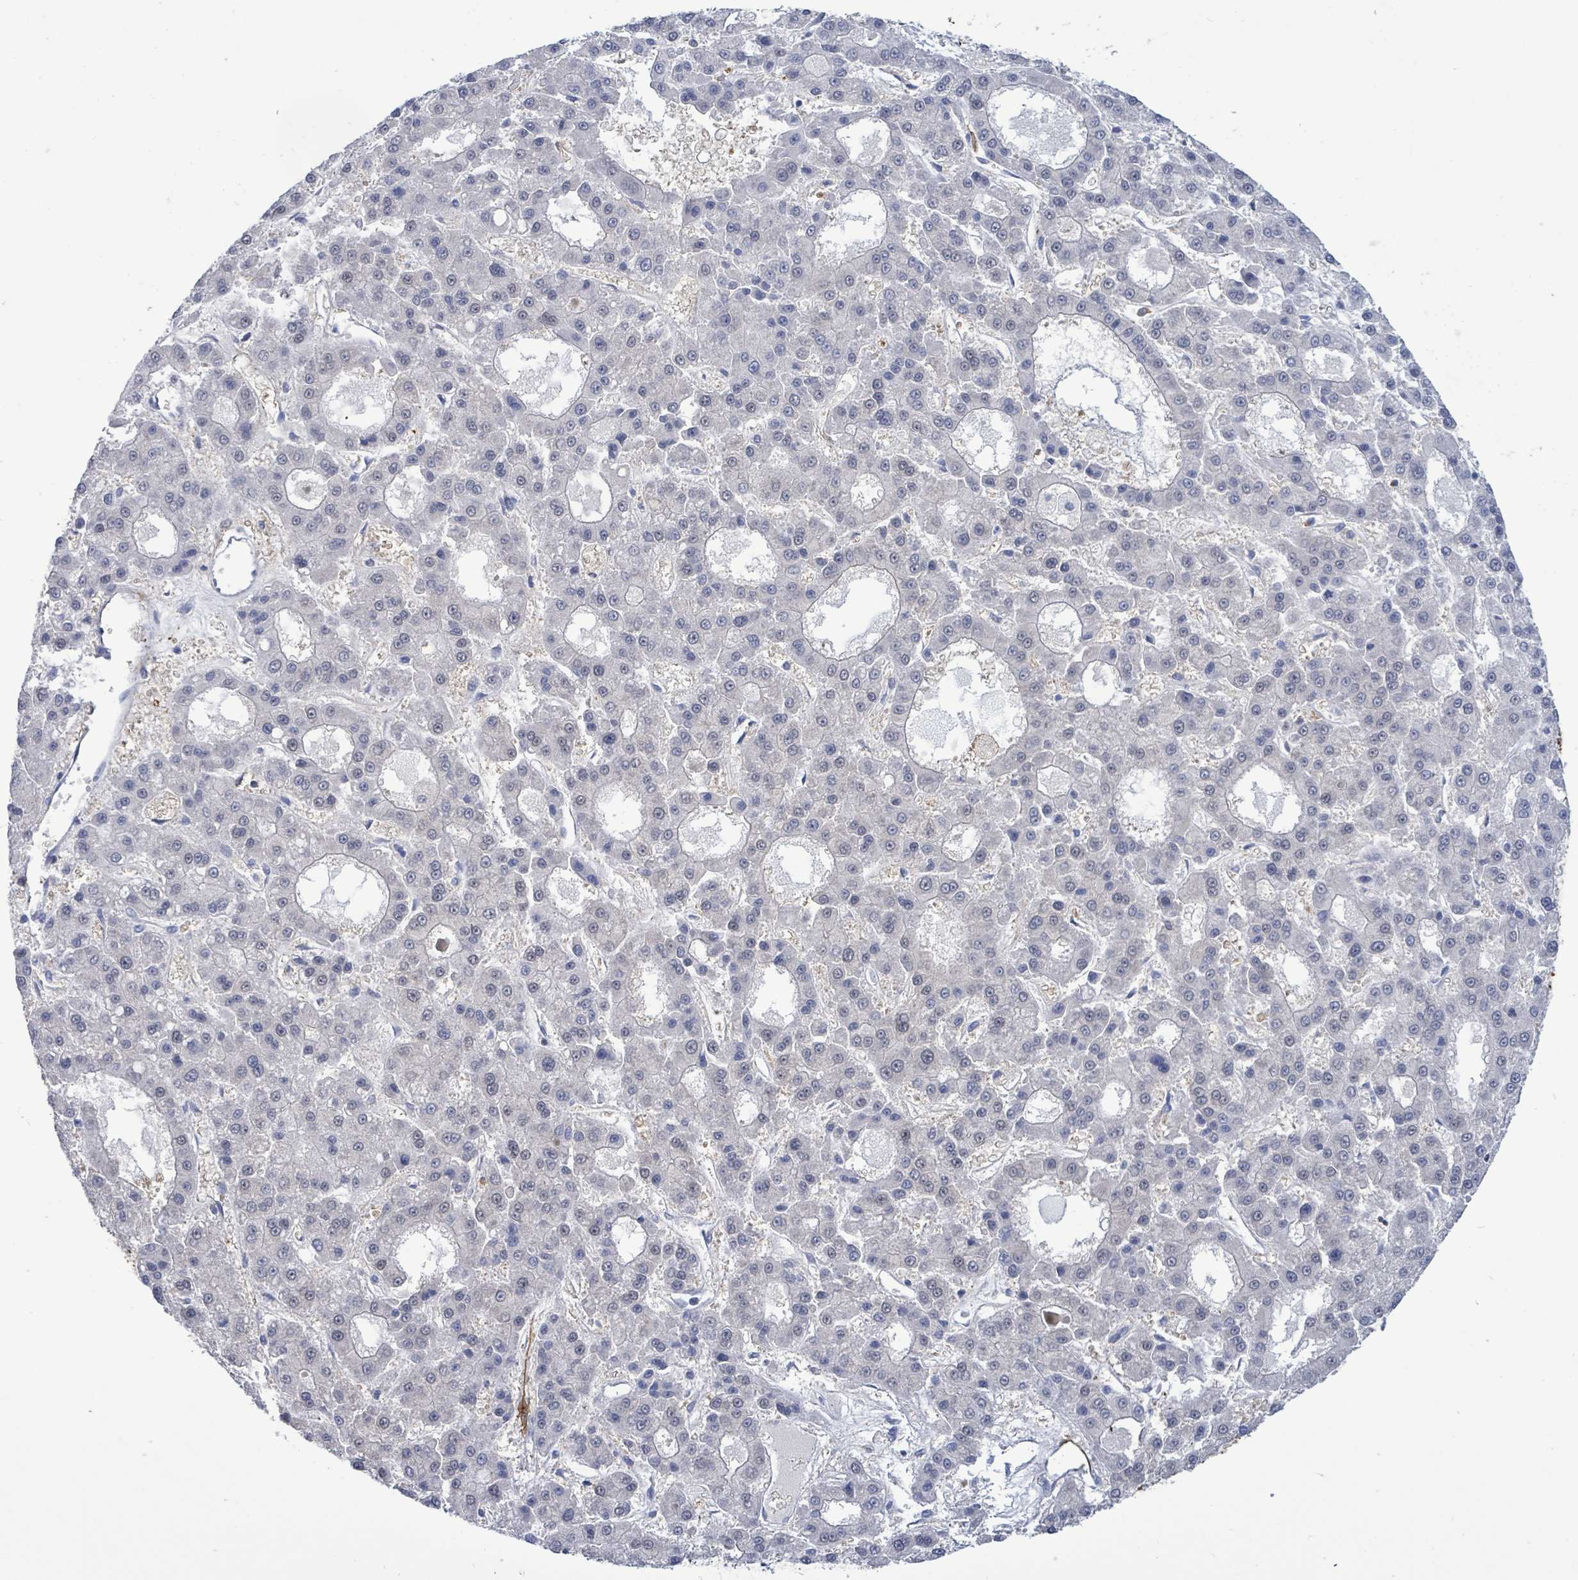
{"staining": {"intensity": "negative", "quantity": "none", "location": "none"}, "tissue": "liver cancer", "cell_type": "Tumor cells", "image_type": "cancer", "snomed": [{"axis": "morphology", "description": "Carcinoma, Hepatocellular, NOS"}, {"axis": "topography", "description": "Liver"}], "caption": "An image of human hepatocellular carcinoma (liver) is negative for staining in tumor cells.", "gene": "PRKRIP1", "patient": {"sex": "male", "age": 70}}